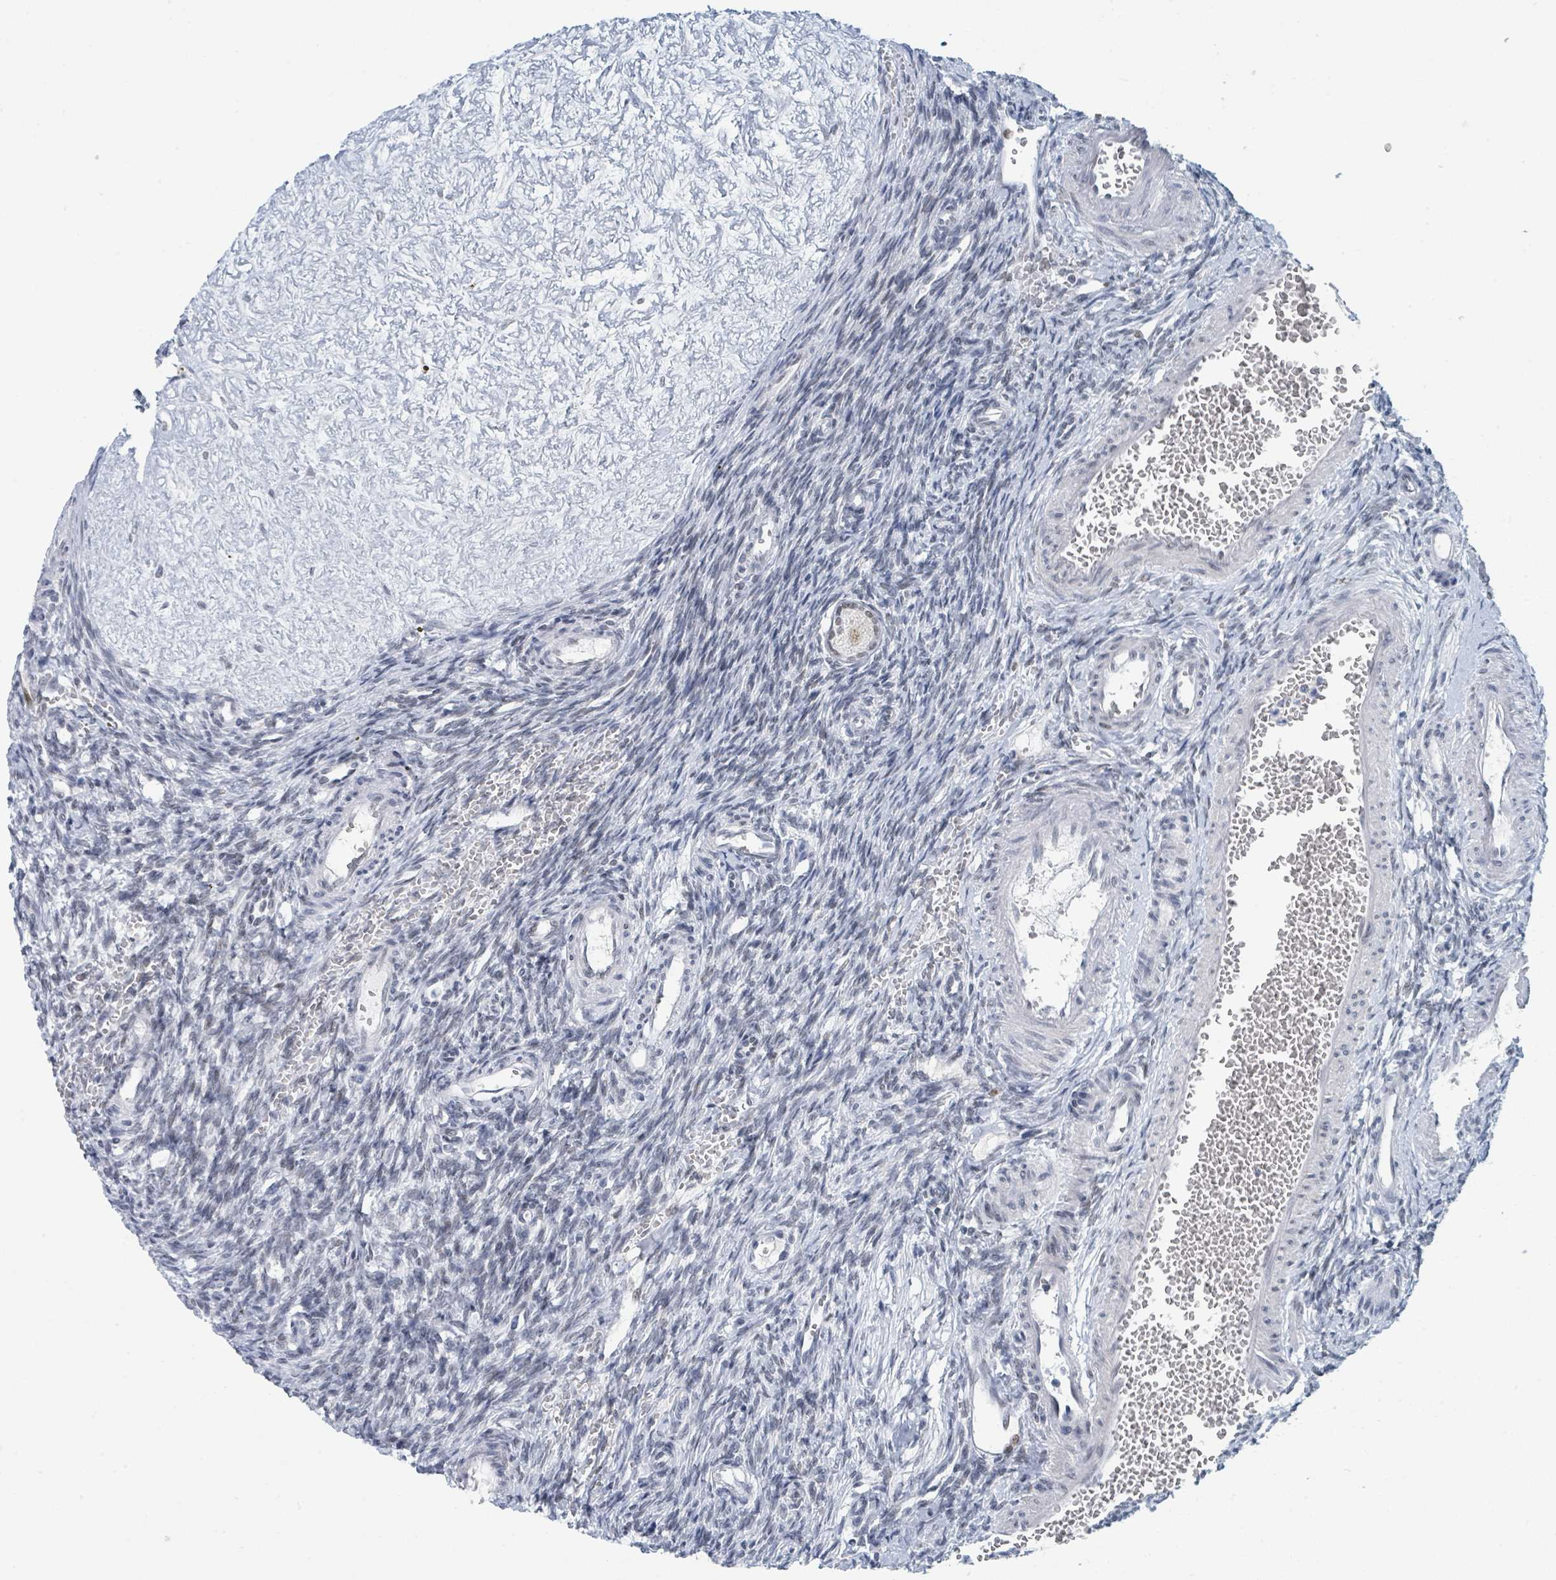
{"staining": {"intensity": "negative", "quantity": "none", "location": "none"}, "tissue": "ovary", "cell_type": "Follicle cells", "image_type": "normal", "snomed": [{"axis": "morphology", "description": "Normal tissue, NOS"}, {"axis": "topography", "description": "Ovary"}], "caption": "Follicle cells show no significant positivity in unremarkable ovary. Brightfield microscopy of IHC stained with DAB (3,3'-diaminobenzidine) (brown) and hematoxylin (blue), captured at high magnification.", "gene": "EHMT2", "patient": {"sex": "female", "age": 39}}